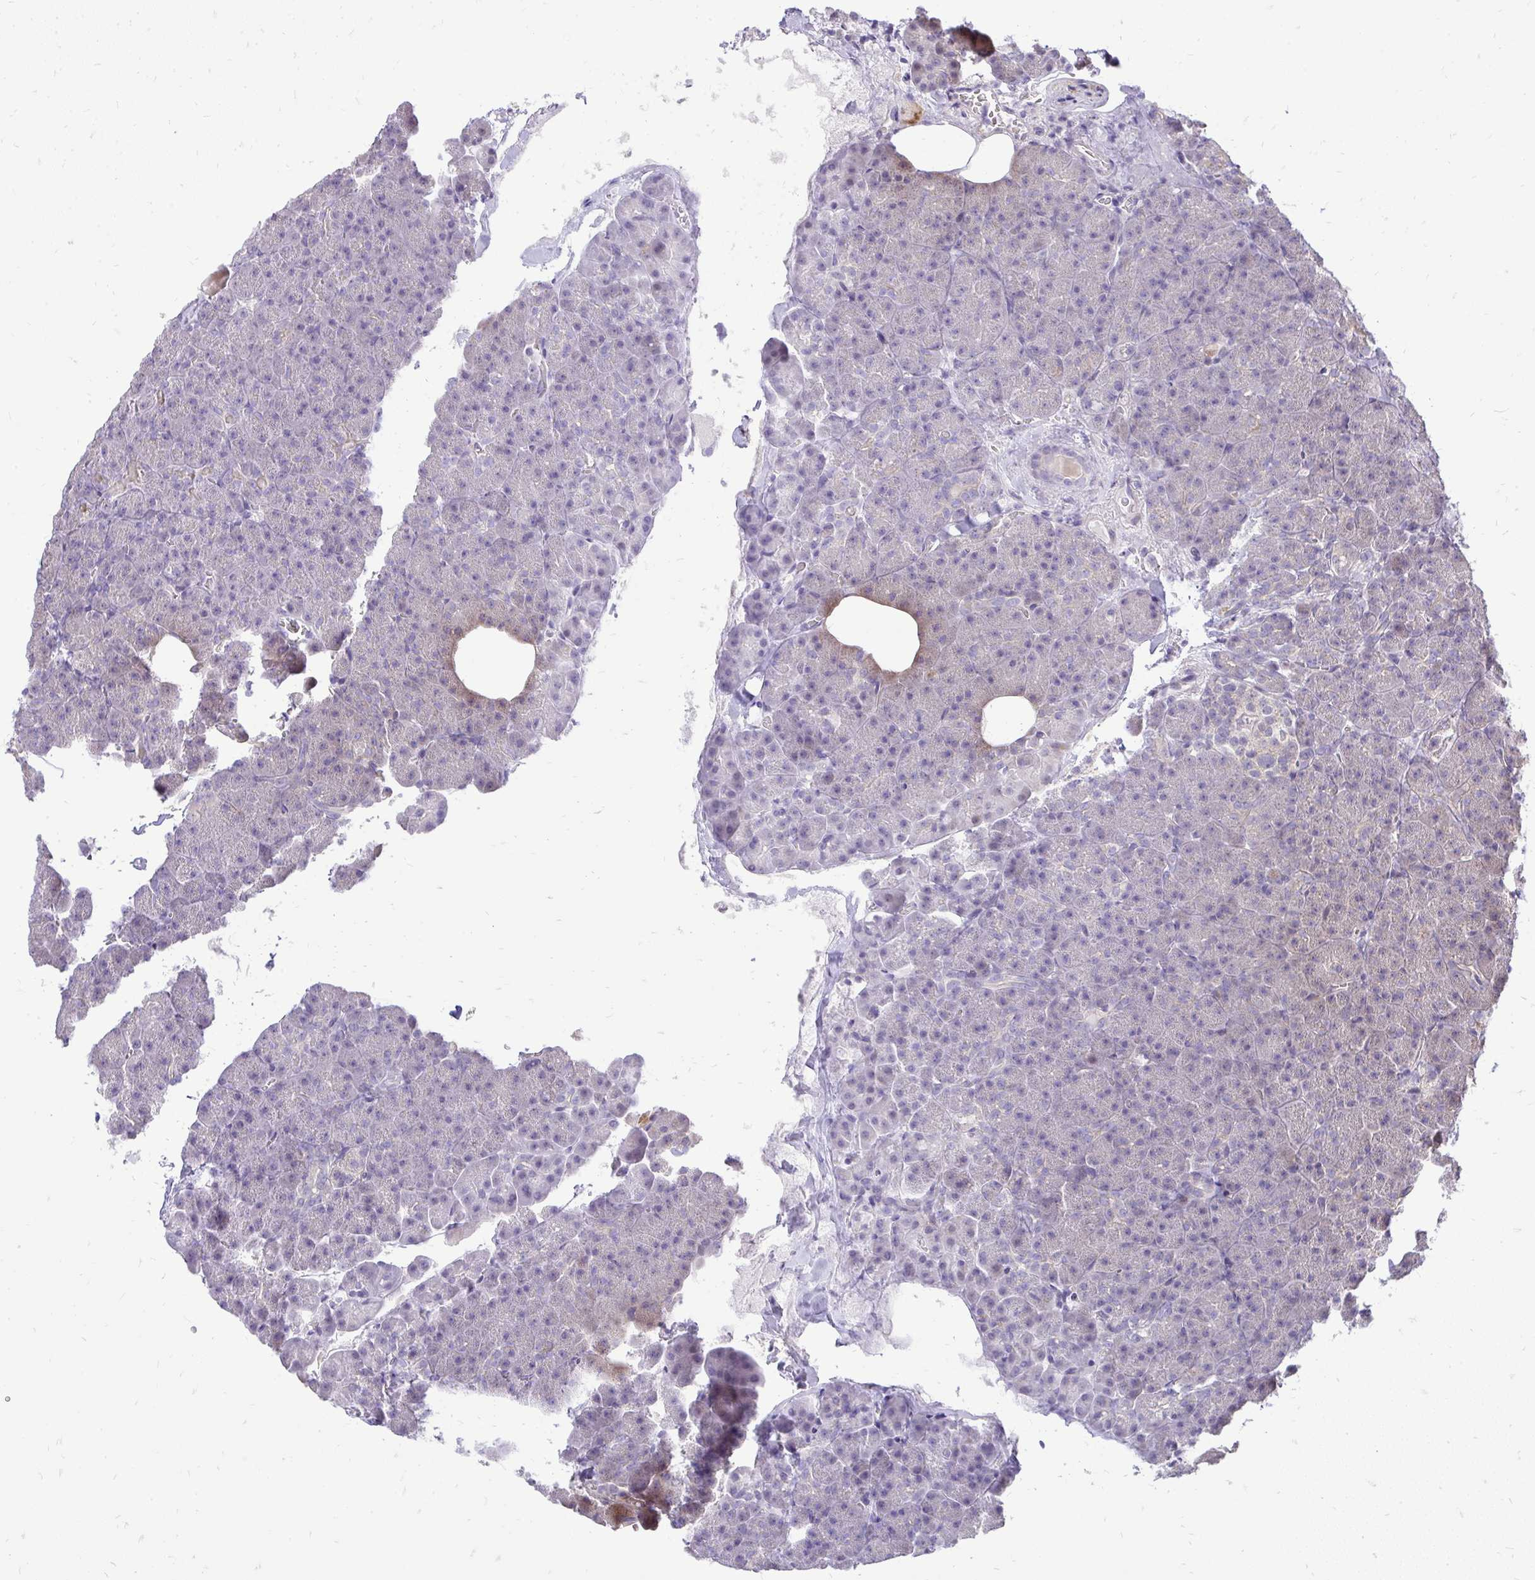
{"staining": {"intensity": "negative", "quantity": "none", "location": "none"}, "tissue": "pancreas", "cell_type": "Exocrine glandular cells", "image_type": "normal", "snomed": [{"axis": "morphology", "description": "Normal tissue, NOS"}, {"axis": "topography", "description": "Pancreas"}], "caption": "High magnification brightfield microscopy of benign pancreas stained with DAB (3,3'-diaminobenzidine) (brown) and counterstained with hematoxylin (blue): exocrine glandular cells show no significant positivity. (DAB immunohistochemistry (IHC), high magnification).", "gene": "OR8D1", "patient": {"sex": "female", "age": 74}}